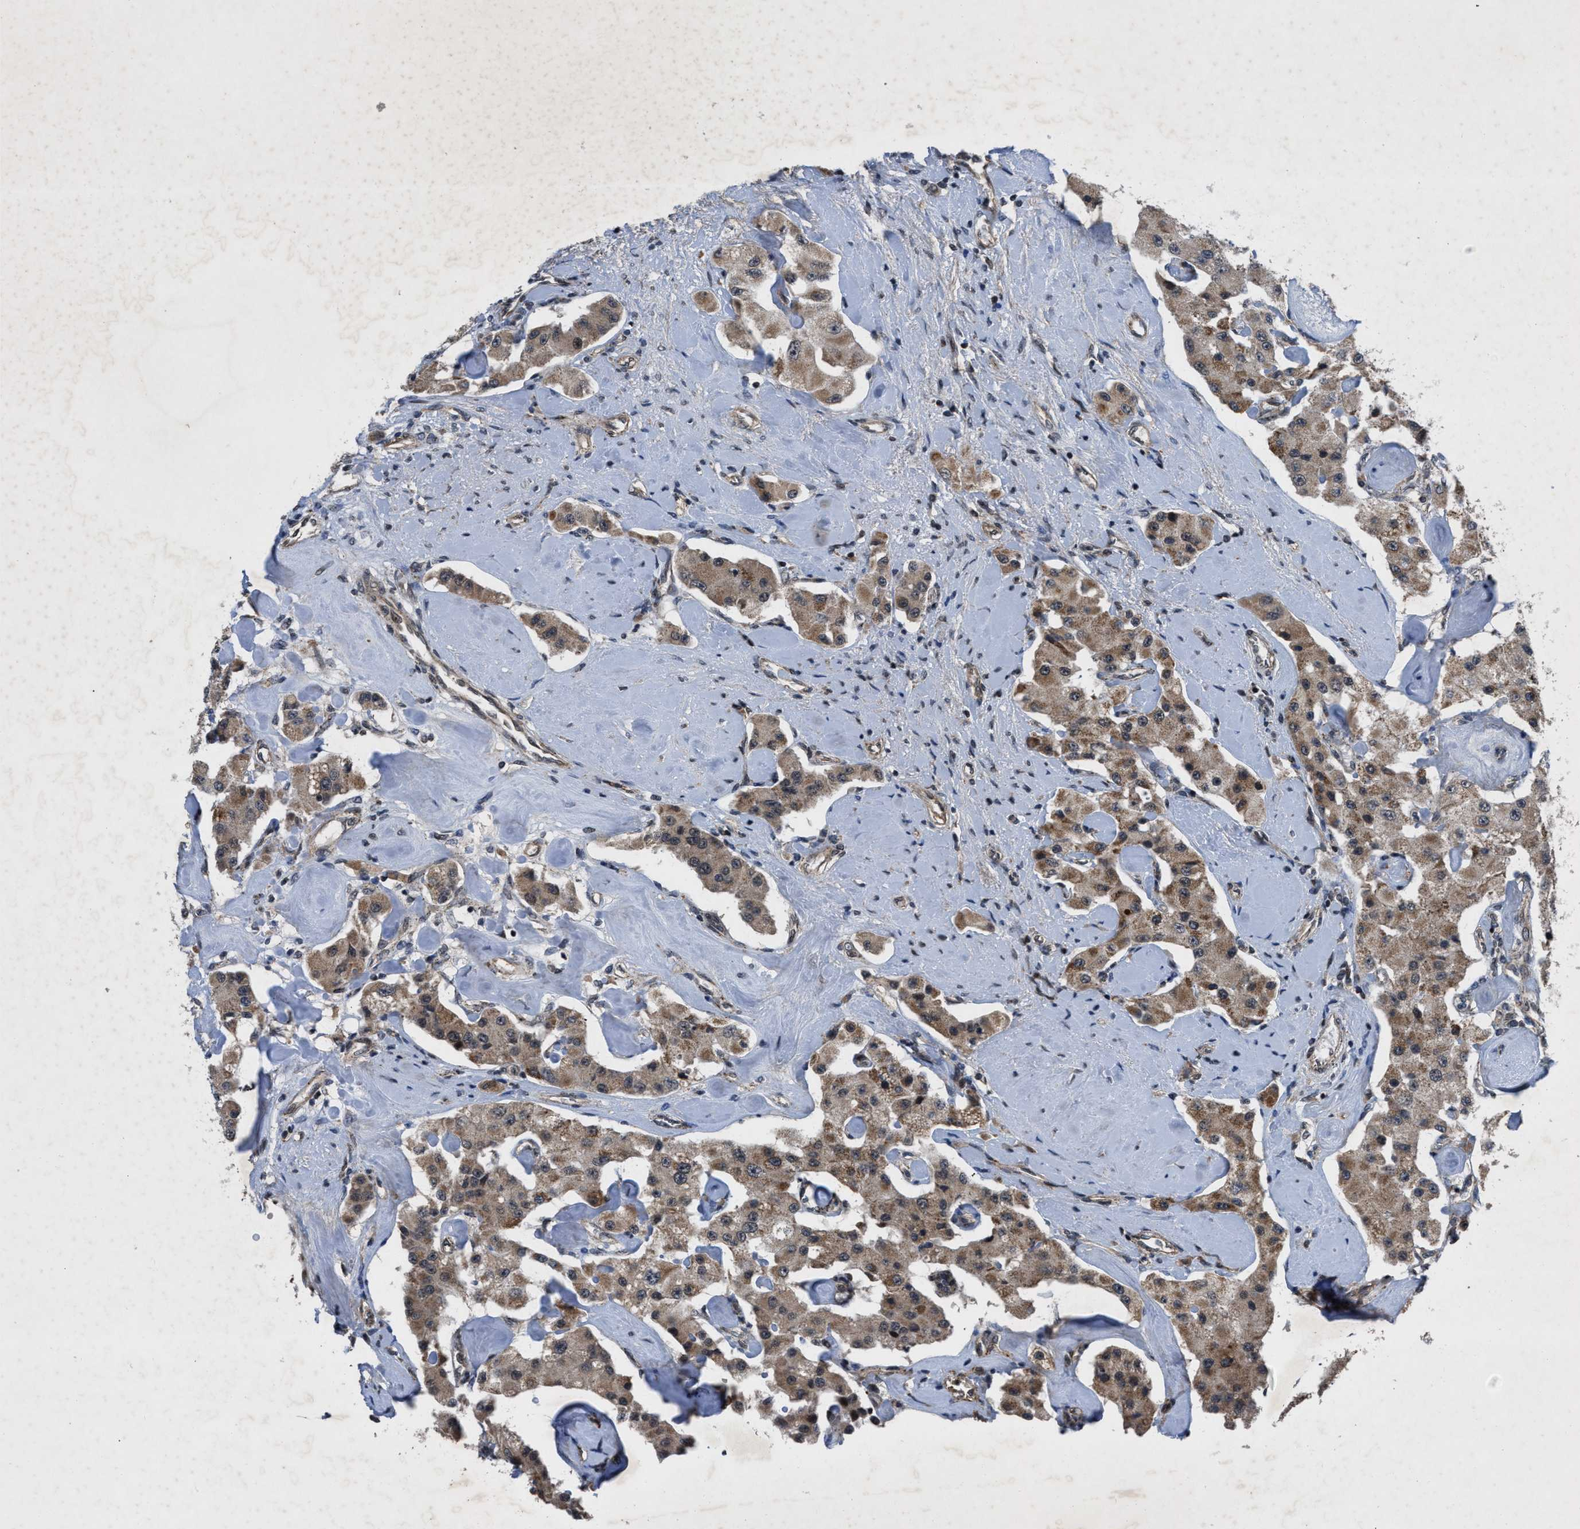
{"staining": {"intensity": "moderate", "quantity": ">75%", "location": "cytoplasmic/membranous"}, "tissue": "carcinoid", "cell_type": "Tumor cells", "image_type": "cancer", "snomed": [{"axis": "morphology", "description": "Carcinoid, malignant, NOS"}, {"axis": "topography", "description": "Pancreas"}], "caption": "Protein staining shows moderate cytoplasmic/membranous positivity in about >75% of tumor cells in malignant carcinoid.", "gene": "ZNHIT1", "patient": {"sex": "male", "age": 41}}